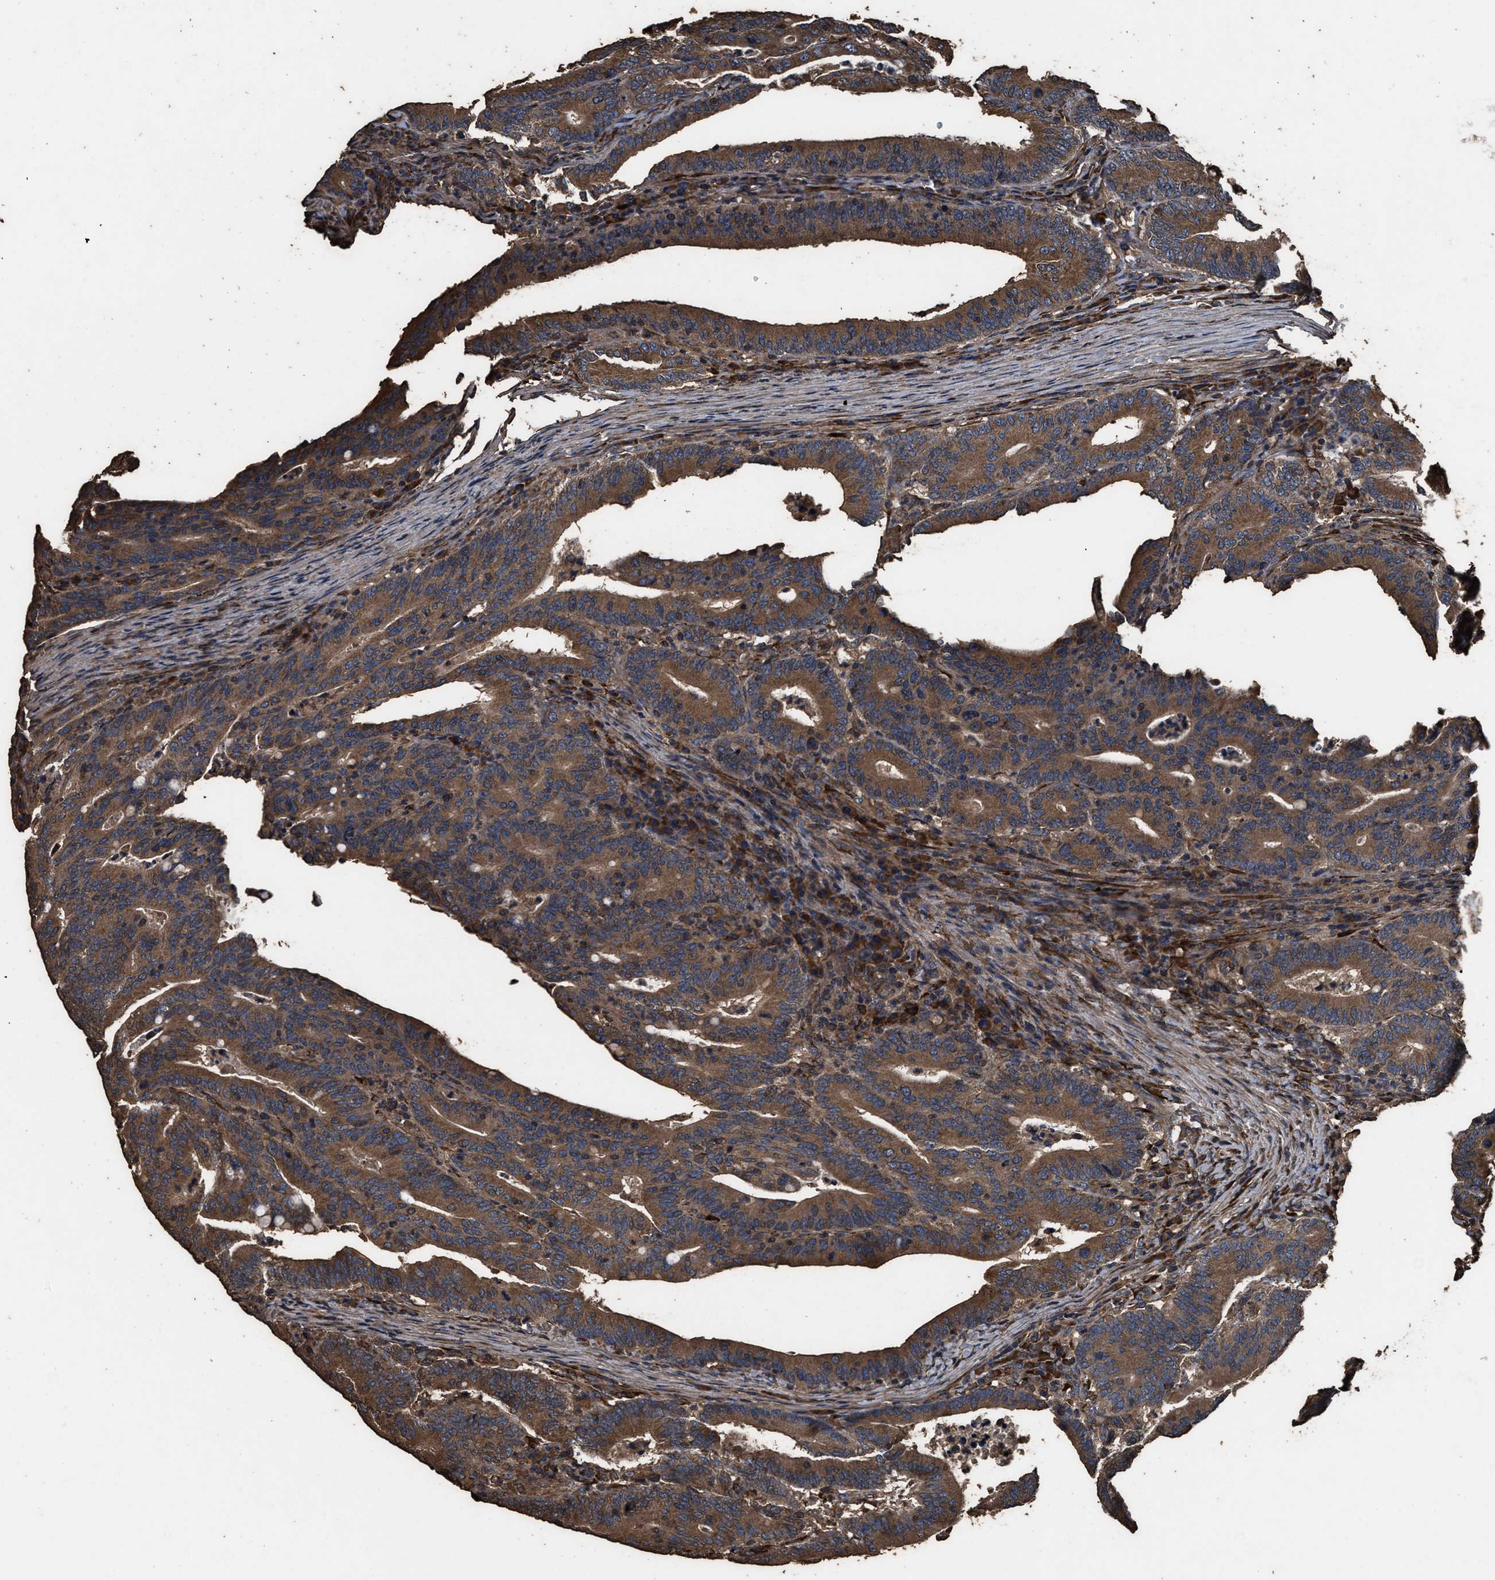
{"staining": {"intensity": "strong", "quantity": ">75%", "location": "cytoplasmic/membranous"}, "tissue": "colorectal cancer", "cell_type": "Tumor cells", "image_type": "cancer", "snomed": [{"axis": "morphology", "description": "Adenocarcinoma, NOS"}, {"axis": "topography", "description": "Colon"}], "caption": "Colorectal cancer stained with immunohistochemistry (IHC) demonstrates strong cytoplasmic/membranous positivity in approximately >75% of tumor cells.", "gene": "ZMYND19", "patient": {"sex": "female", "age": 66}}